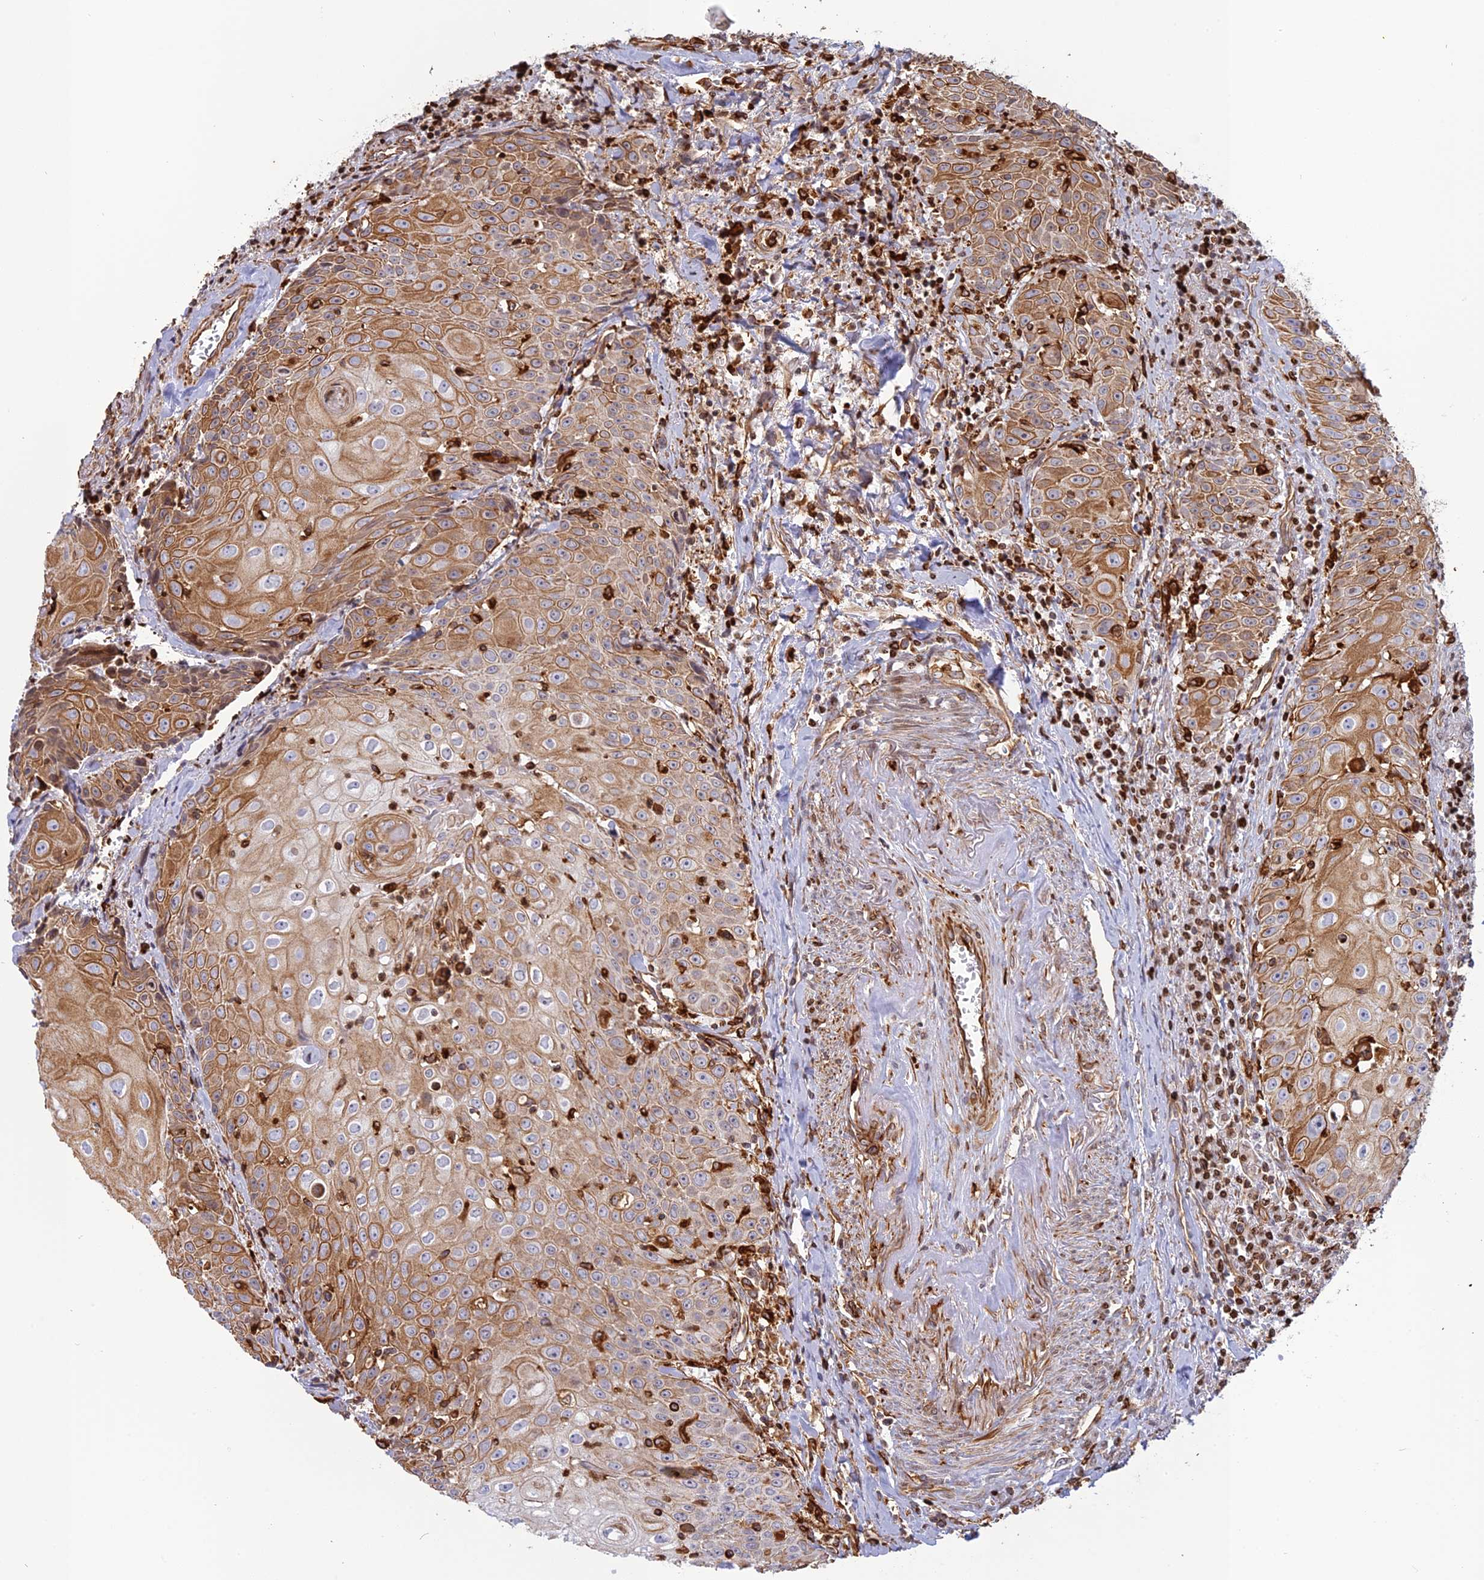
{"staining": {"intensity": "moderate", "quantity": ">75%", "location": "cytoplasmic/membranous"}, "tissue": "head and neck cancer", "cell_type": "Tumor cells", "image_type": "cancer", "snomed": [{"axis": "morphology", "description": "Squamous cell carcinoma, NOS"}, {"axis": "topography", "description": "Oral tissue"}, {"axis": "topography", "description": "Head-Neck"}], "caption": "Protein expression analysis of human head and neck cancer reveals moderate cytoplasmic/membranous positivity in approximately >75% of tumor cells. Nuclei are stained in blue.", "gene": "APOBR", "patient": {"sex": "female", "age": 82}}